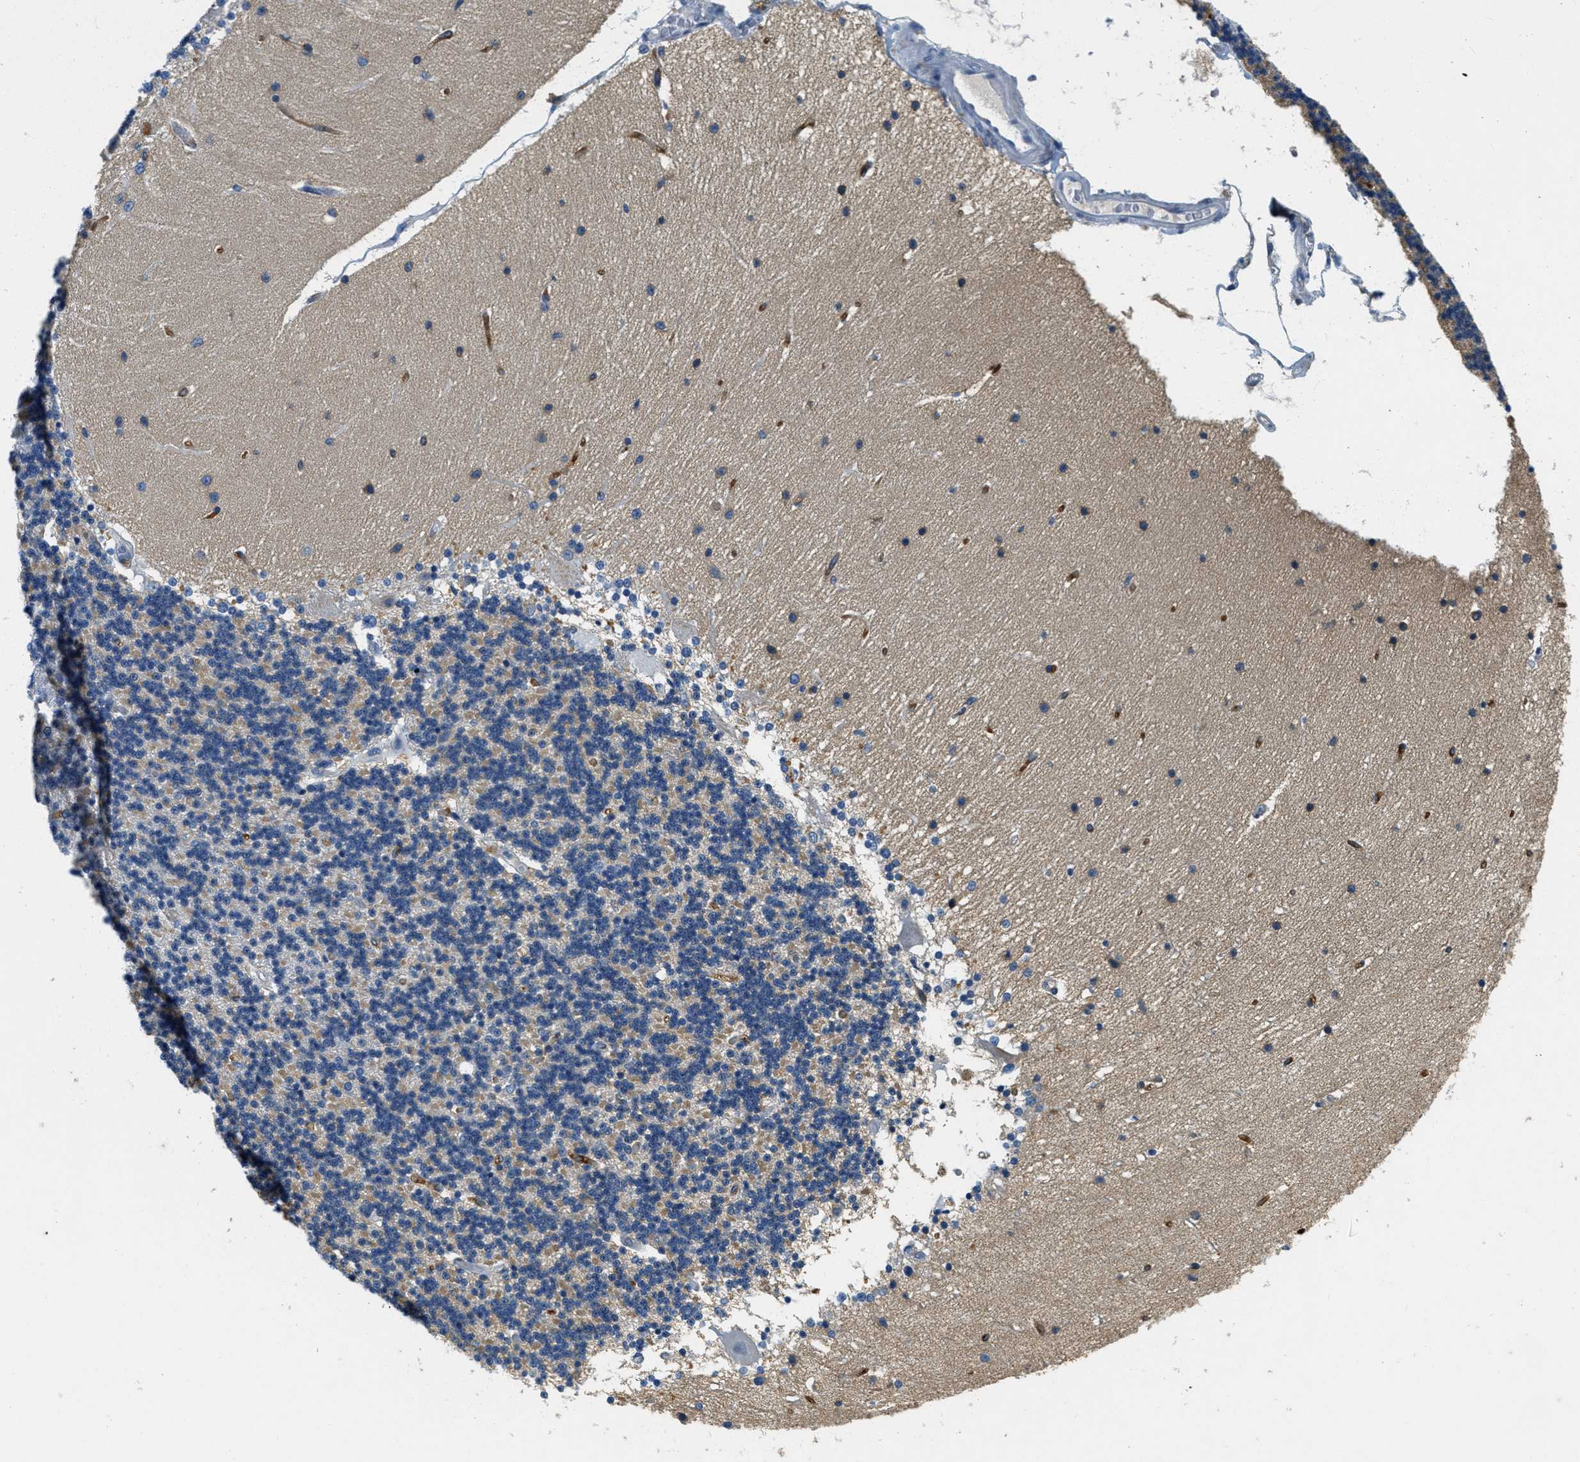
{"staining": {"intensity": "moderate", "quantity": "<25%", "location": "cytoplasmic/membranous"}, "tissue": "cerebellum", "cell_type": "Cells in granular layer", "image_type": "normal", "snomed": [{"axis": "morphology", "description": "Normal tissue, NOS"}, {"axis": "topography", "description": "Cerebellum"}], "caption": "Immunohistochemical staining of normal cerebellum displays <25% levels of moderate cytoplasmic/membranous protein expression in approximately <25% of cells in granular layer. Nuclei are stained in blue.", "gene": "CA4", "patient": {"sex": "female", "age": 54}}